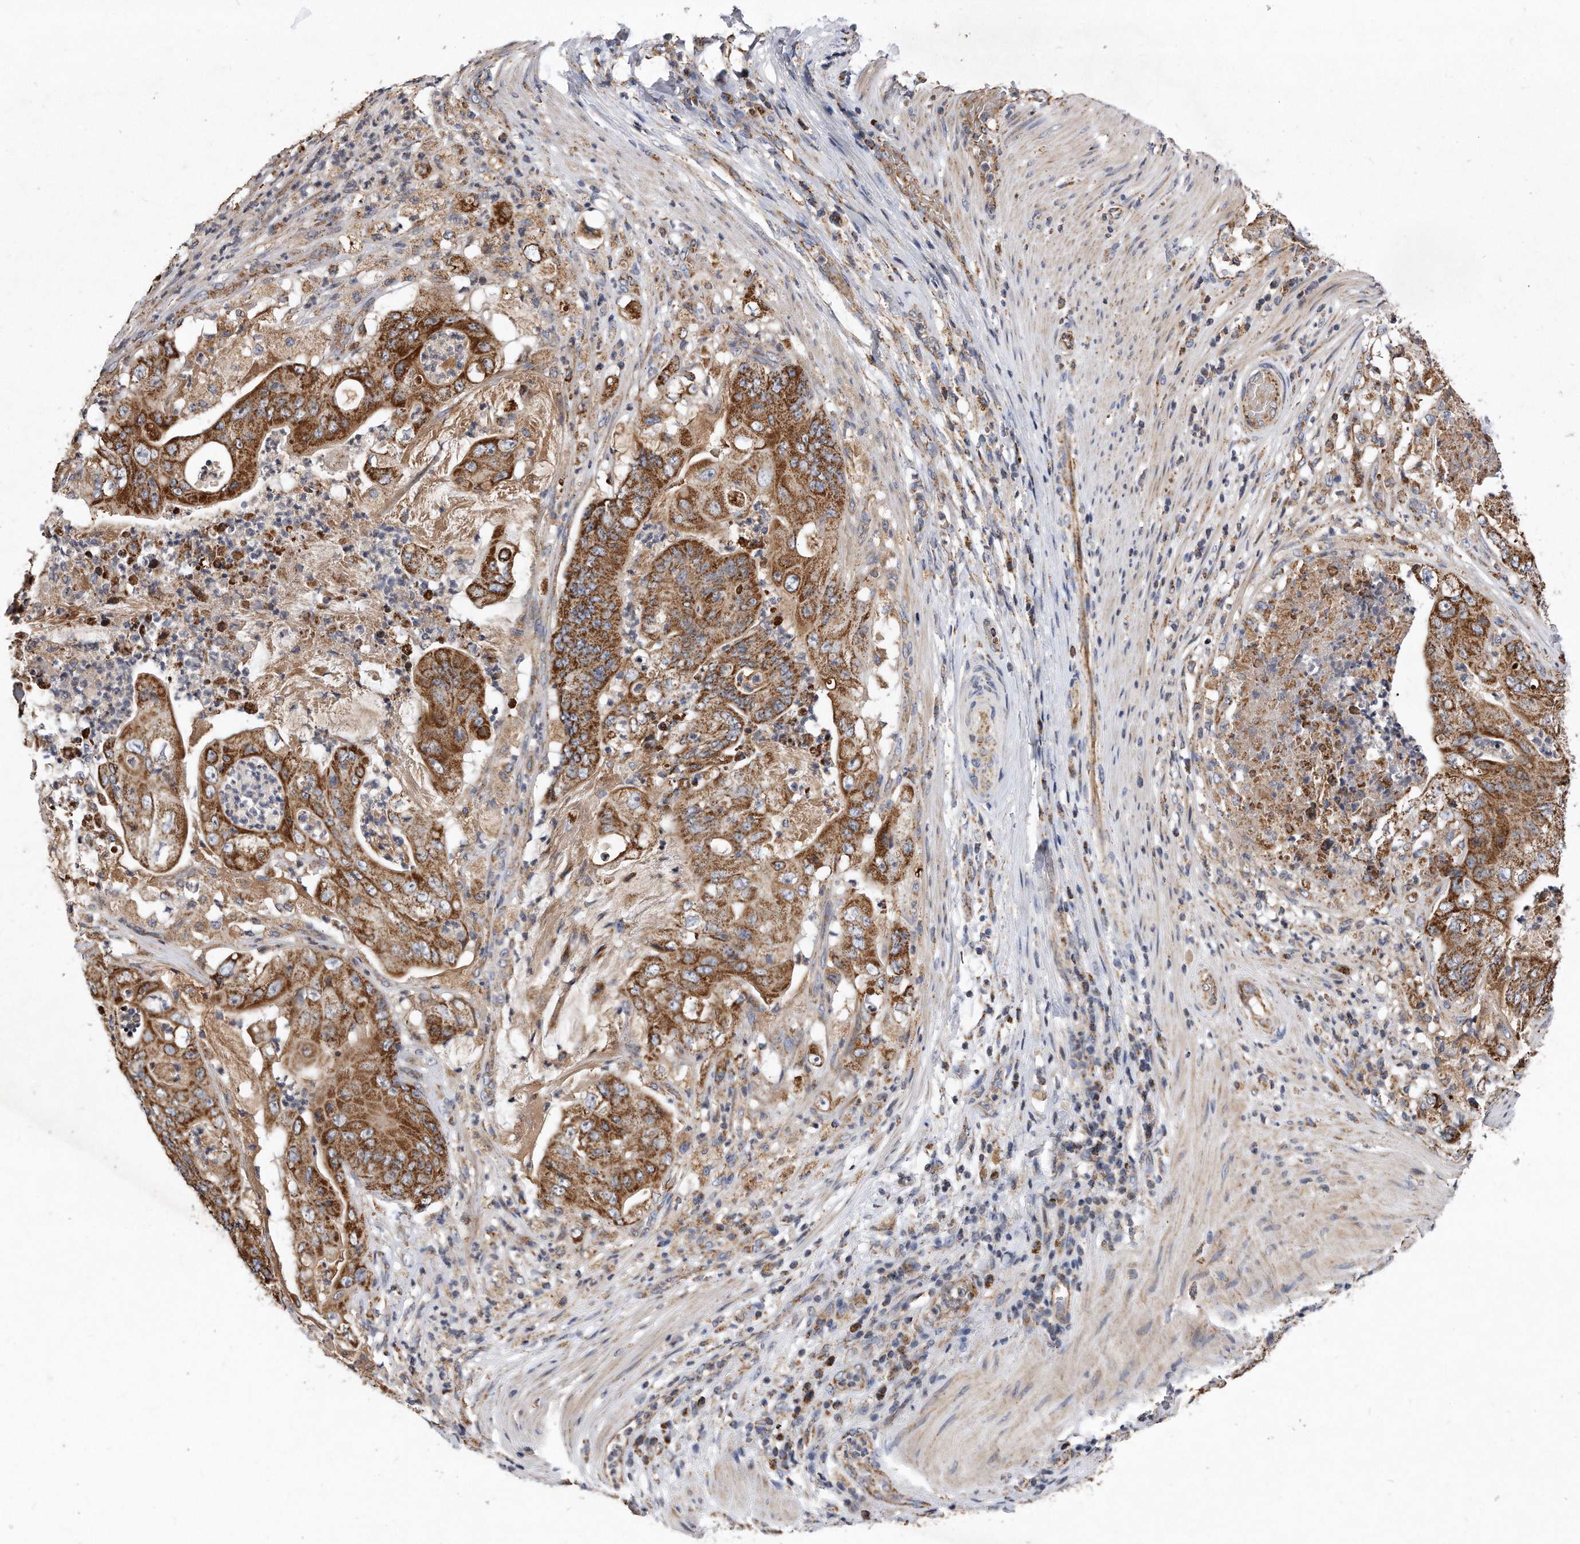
{"staining": {"intensity": "strong", "quantity": ">75%", "location": "cytoplasmic/membranous"}, "tissue": "stomach cancer", "cell_type": "Tumor cells", "image_type": "cancer", "snomed": [{"axis": "morphology", "description": "Adenocarcinoma, NOS"}, {"axis": "topography", "description": "Stomach"}], "caption": "IHC photomicrograph of neoplastic tissue: adenocarcinoma (stomach) stained using immunohistochemistry shows high levels of strong protein expression localized specifically in the cytoplasmic/membranous of tumor cells, appearing as a cytoplasmic/membranous brown color.", "gene": "PPP5C", "patient": {"sex": "female", "age": 73}}